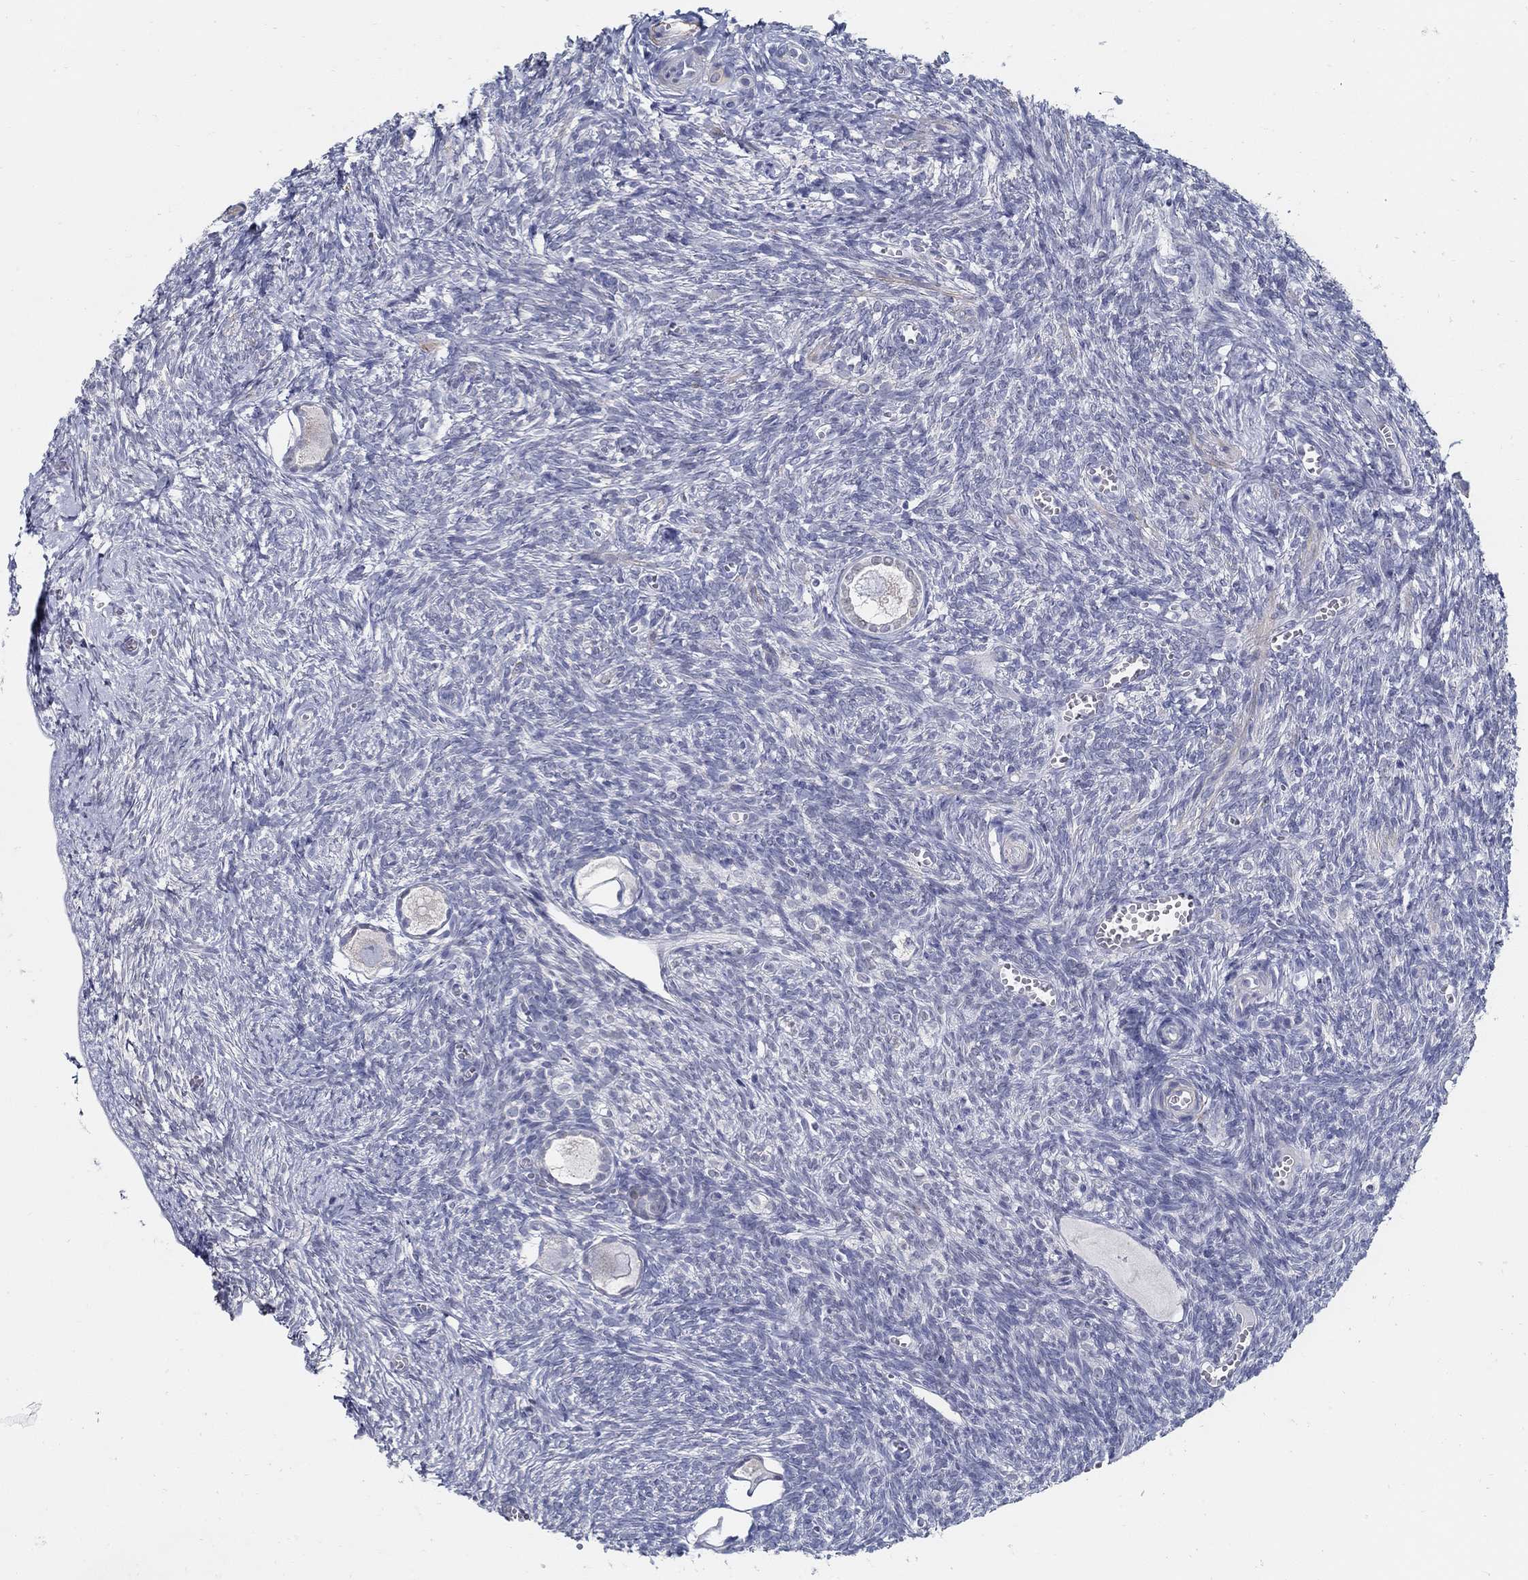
{"staining": {"intensity": "negative", "quantity": "none", "location": "none"}, "tissue": "ovary", "cell_type": "Follicle cells", "image_type": "normal", "snomed": [{"axis": "morphology", "description": "Normal tissue, NOS"}, {"axis": "topography", "description": "Ovary"}], "caption": "IHC micrograph of normal ovary stained for a protein (brown), which shows no expression in follicle cells. (Brightfield microscopy of DAB immunohistochemistry at high magnification).", "gene": "USP29", "patient": {"sex": "female", "age": 43}}